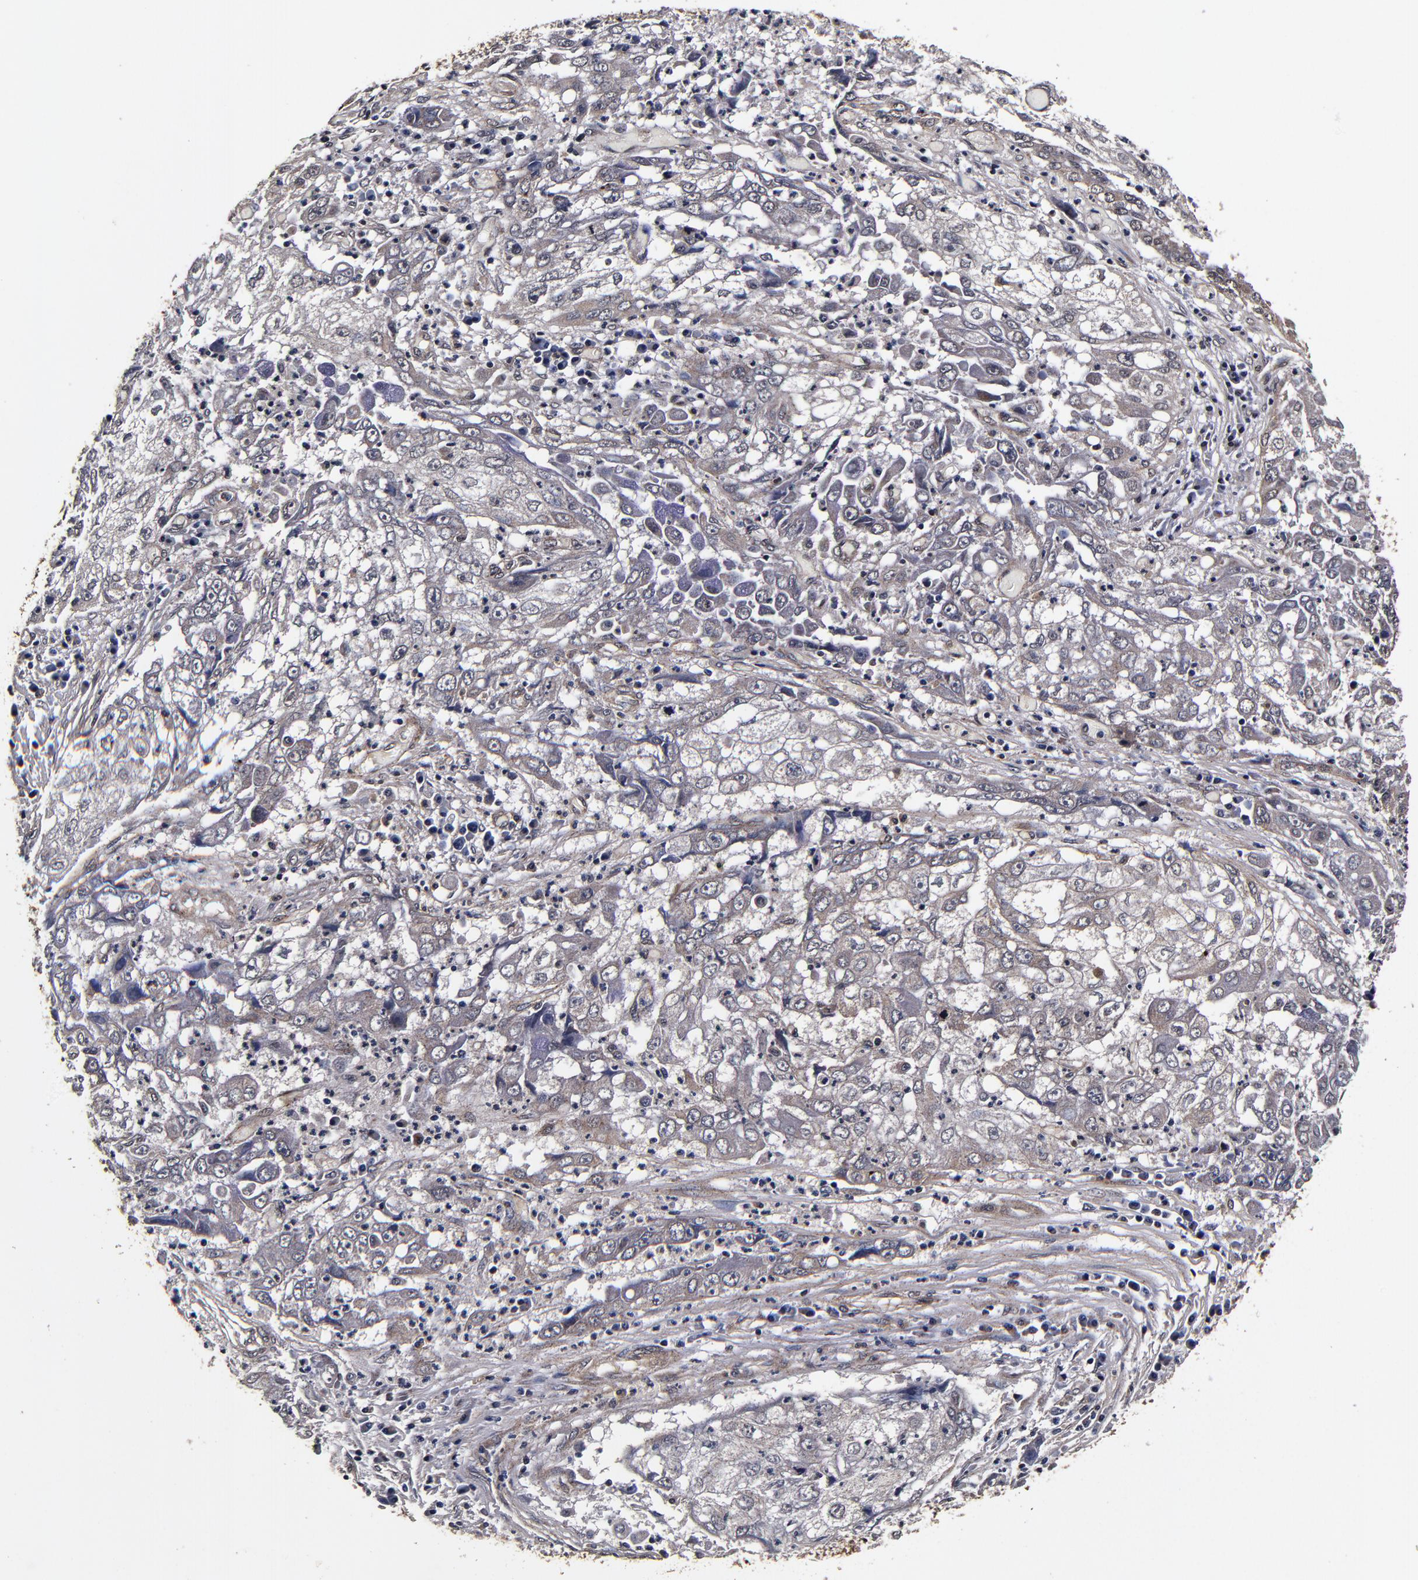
{"staining": {"intensity": "weak", "quantity": "25%-75%", "location": "cytoplasmic/membranous"}, "tissue": "cervical cancer", "cell_type": "Tumor cells", "image_type": "cancer", "snomed": [{"axis": "morphology", "description": "Squamous cell carcinoma, NOS"}, {"axis": "topography", "description": "Cervix"}], "caption": "IHC micrograph of neoplastic tissue: cervical cancer (squamous cell carcinoma) stained using immunohistochemistry demonstrates low levels of weak protein expression localized specifically in the cytoplasmic/membranous of tumor cells, appearing as a cytoplasmic/membranous brown color.", "gene": "MMP15", "patient": {"sex": "female", "age": 36}}